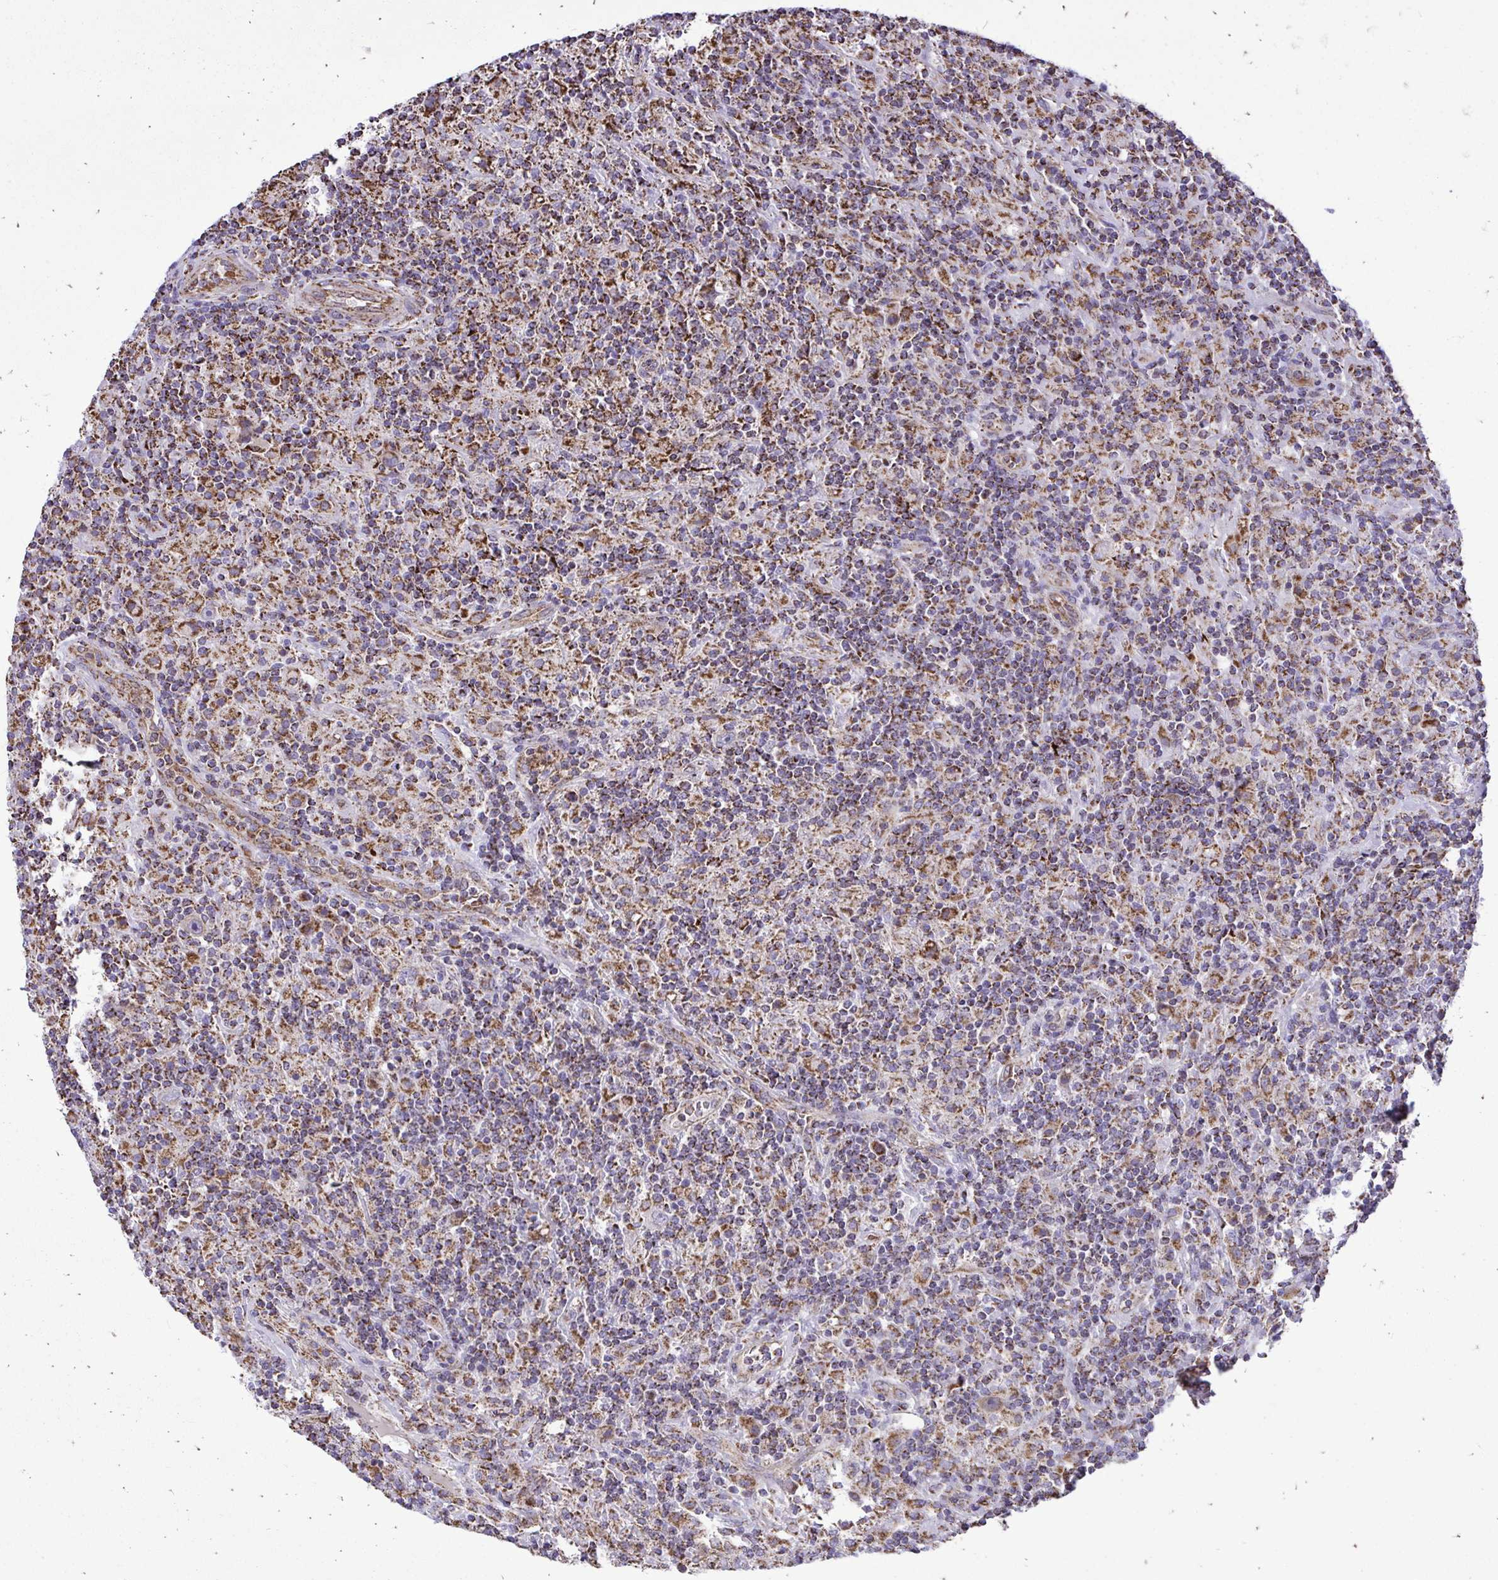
{"staining": {"intensity": "moderate", "quantity": "25%-75%", "location": "cytoplasmic/membranous"}, "tissue": "lymphoma", "cell_type": "Tumor cells", "image_type": "cancer", "snomed": [{"axis": "morphology", "description": "Hodgkin's disease, NOS"}, {"axis": "topography", "description": "Lymph node"}], "caption": "Immunohistochemistry (IHC) micrograph of neoplastic tissue: lymphoma stained using immunohistochemistry demonstrates medium levels of moderate protein expression localized specifically in the cytoplasmic/membranous of tumor cells, appearing as a cytoplasmic/membranous brown color.", "gene": "UBE2C", "patient": {"sex": "male", "age": 70}}